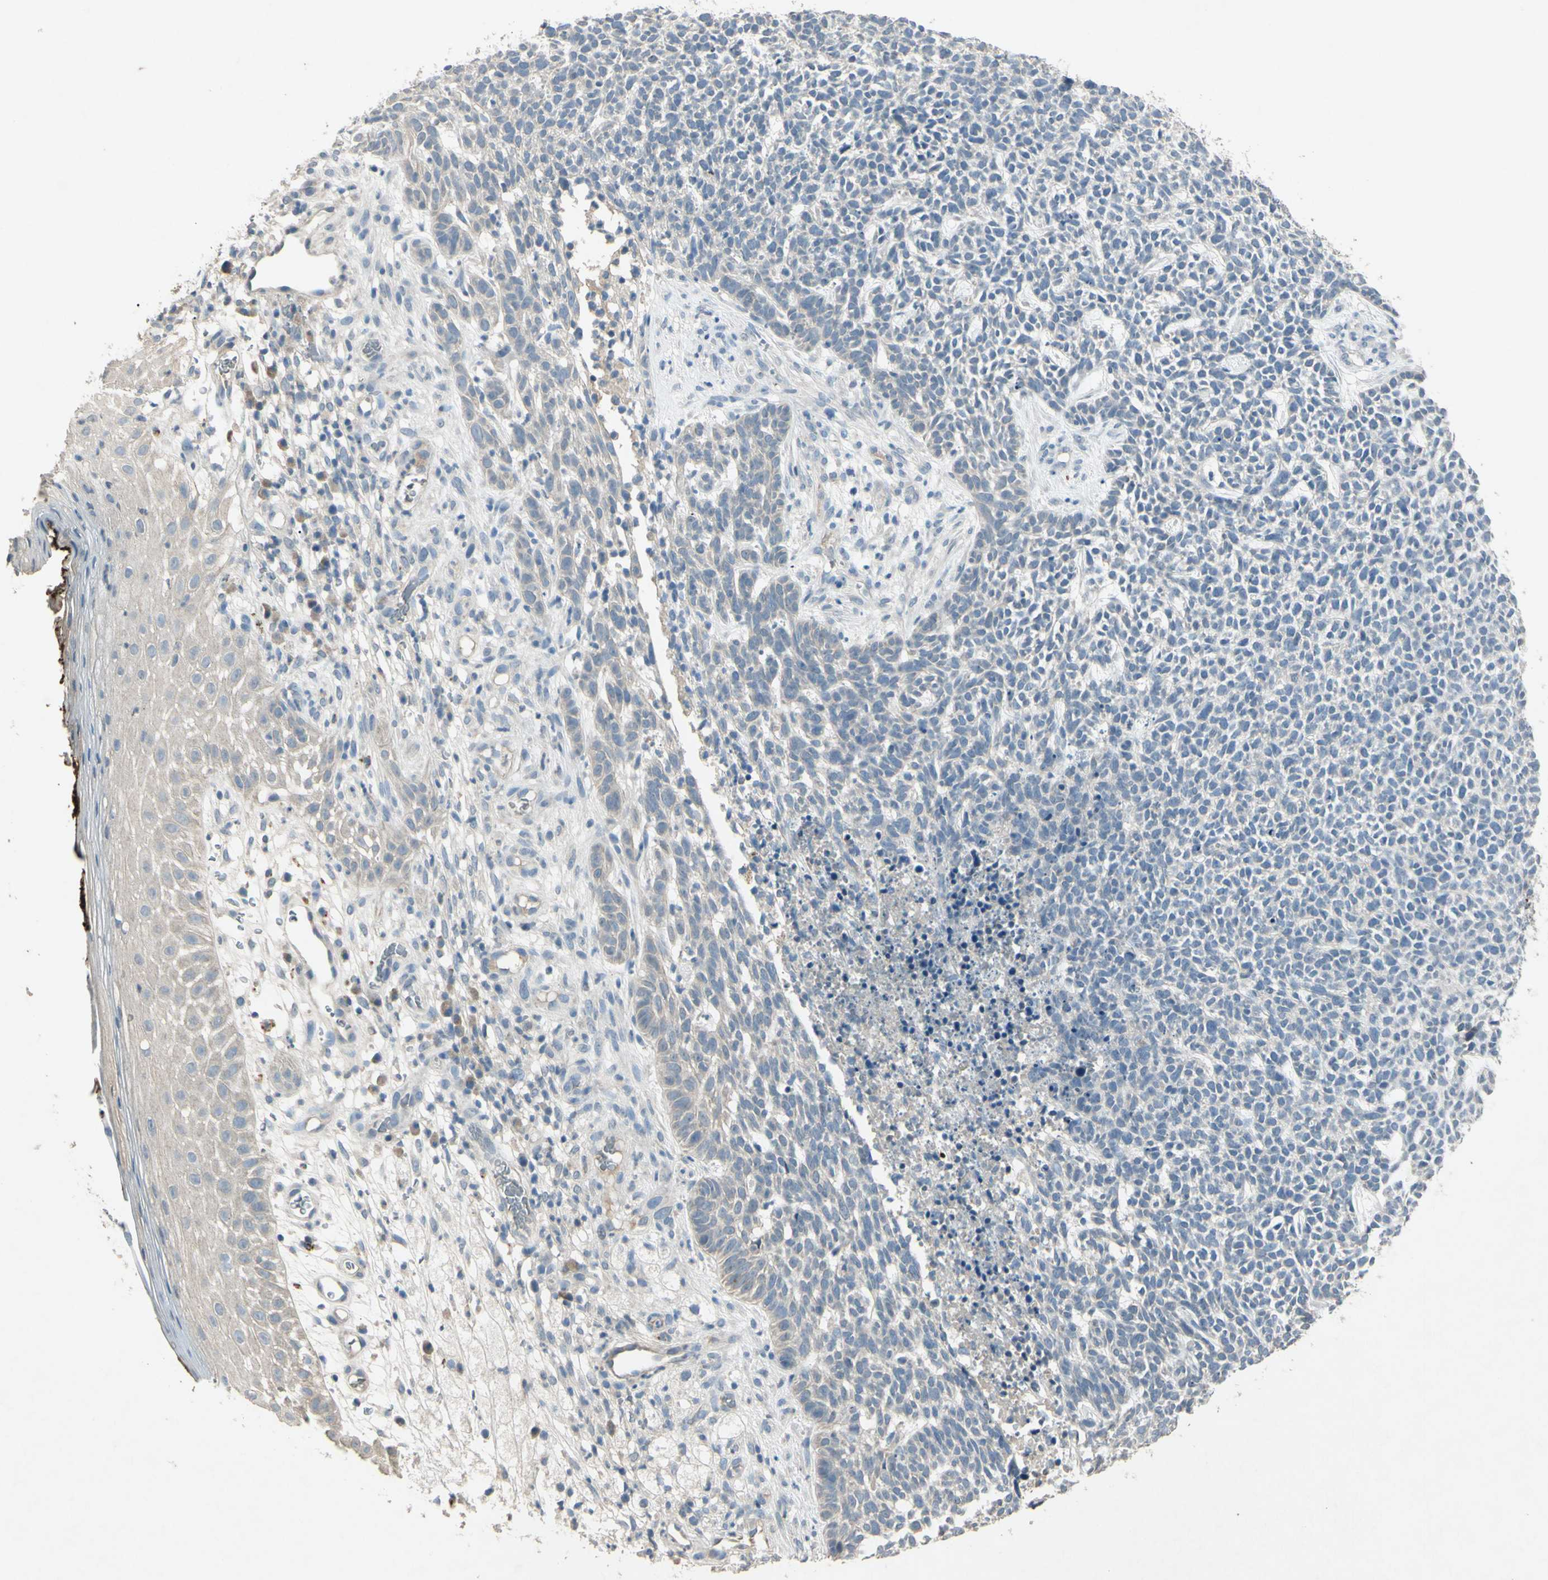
{"staining": {"intensity": "negative", "quantity": "none", "location": "none"}, "tissue": "skin cancer", "cell_type": "Tumor cells", "image_type": "cancer", "snomed": [{"axis": "morphology", "description": "Basal cell carcinoma"}, {"axis": "topography", "description": "Skin"}], "caption": "Tumor cells show no significant positivity in skin cancer.", "gene": "TIMM21", "patient": {"sex": "female", "age": 84}}